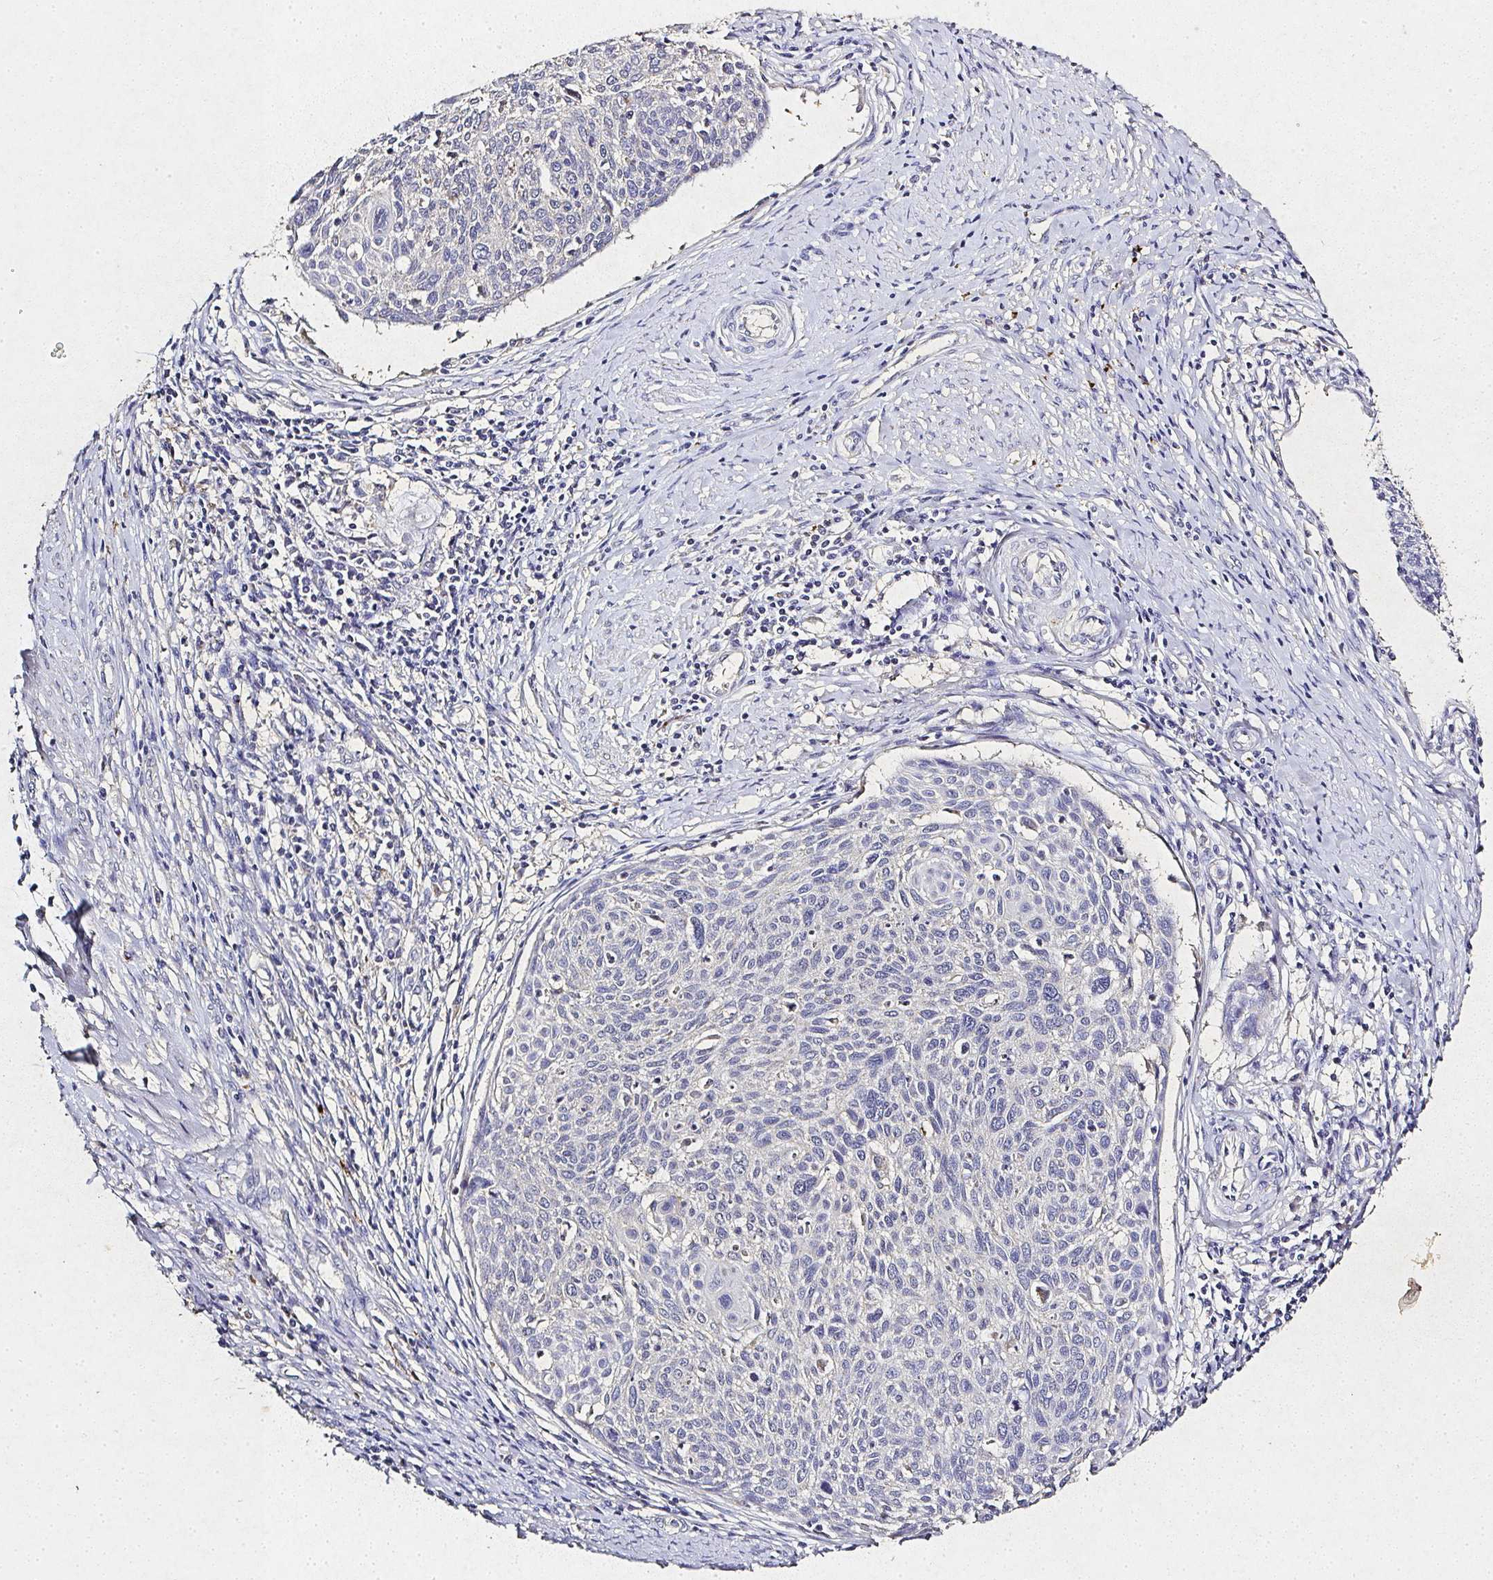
{"staining": {"intensity": "negative", "quantity": "none", "location": "none"}, "tissue": "cervical cancer", "cell_type": "Tumor cells", "image_type": "cancer", "snomed": [{"axis": "morphology", "description": "Squamous cell carcinoma, NOS"}, {"axis": "topography", "description": "Cervix"}], "caption": "IHC histopathology image of neoplastic tissue: human cervical cancer stained with DAB reveals no significant protein staining in tumor cells.", "gene": "RPS2", "patient": {"sex": "female", "age": 49}}